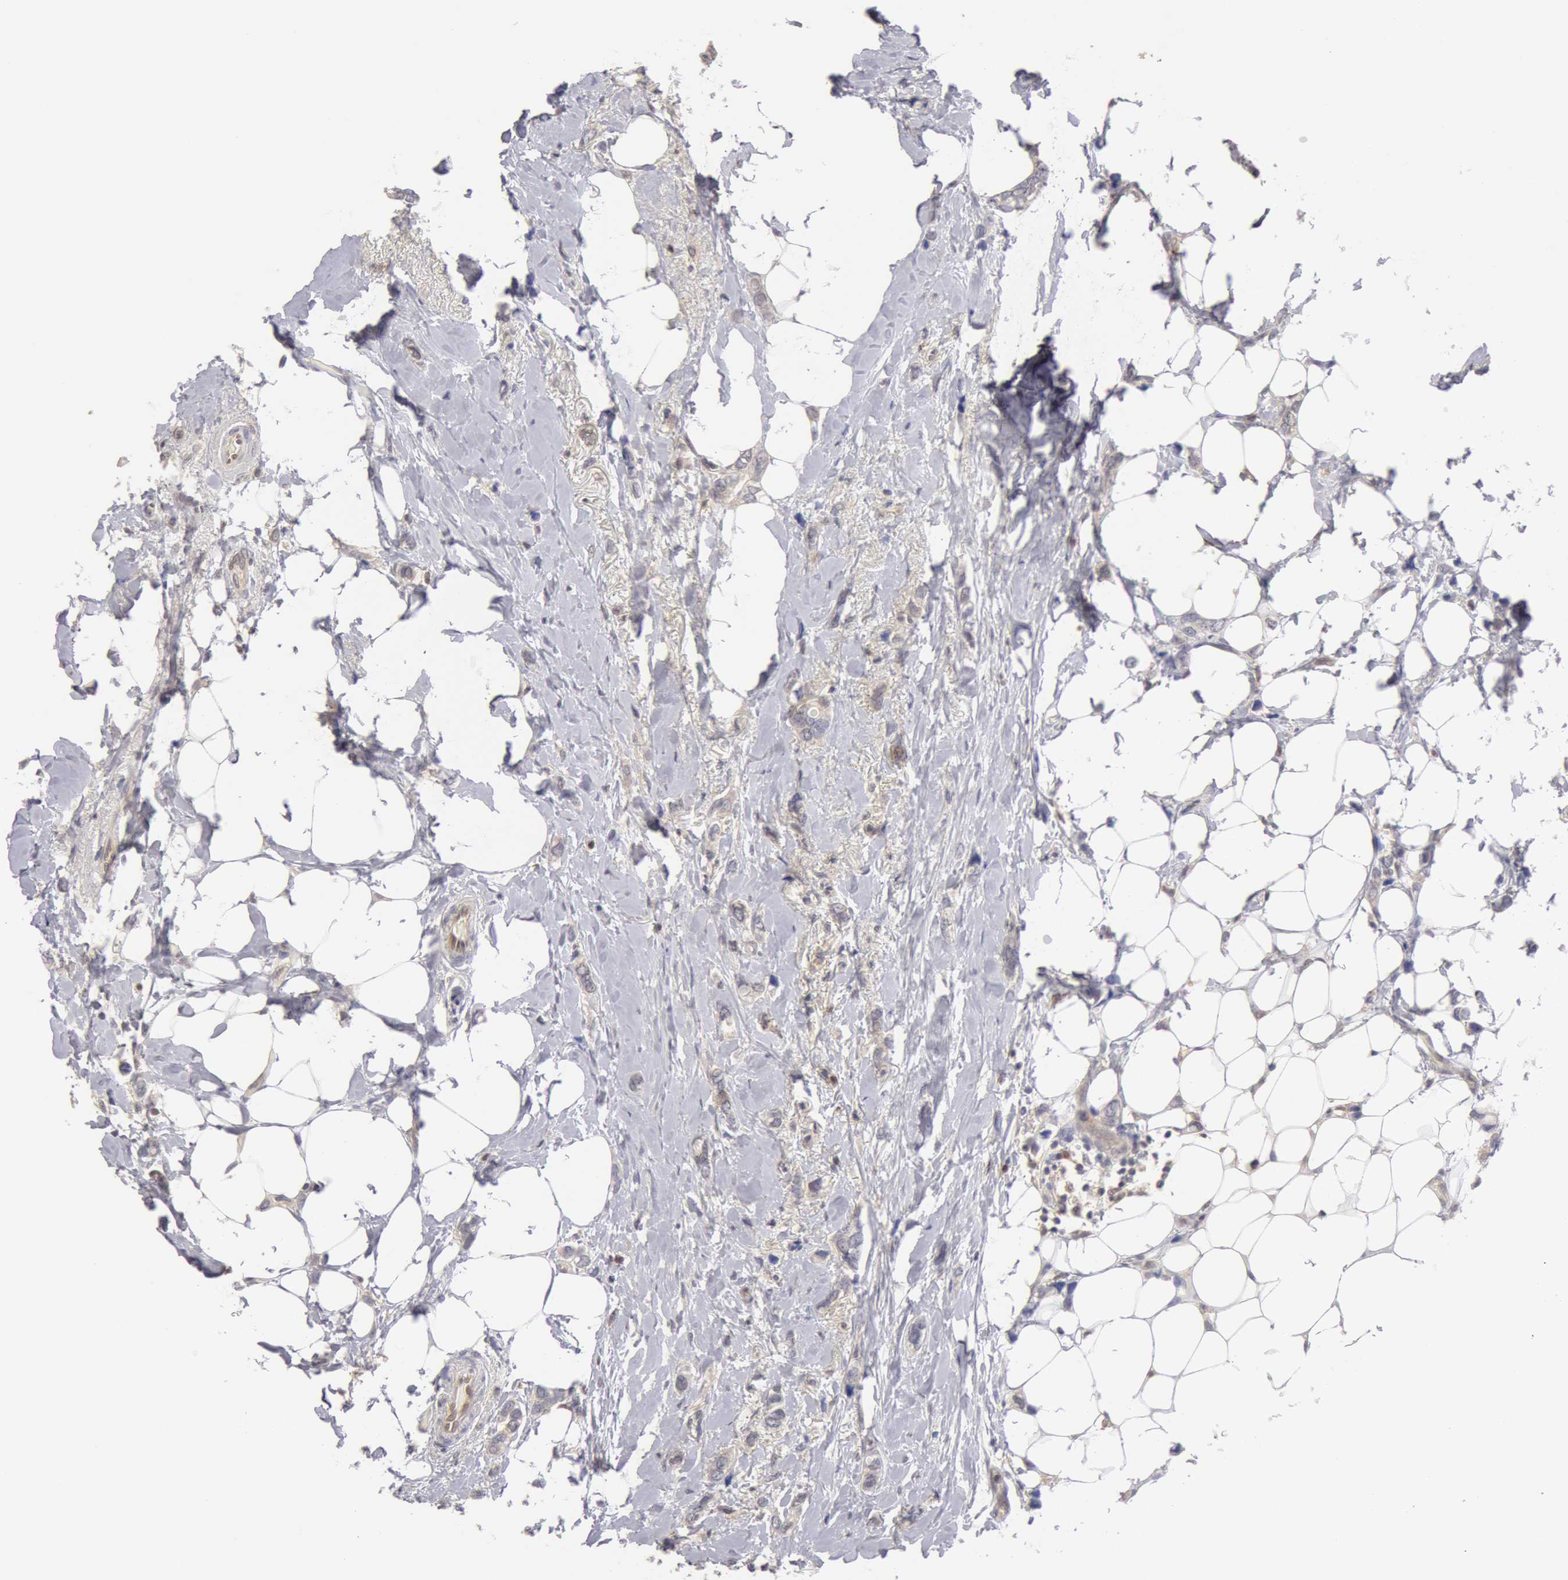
{"staining": {"intensity": "negative", "quantity": "none", "location": "none"}, "tissue": "breast cancer", "cell_type": "Tumor cells", "image_type": "cancer", "snomed": [{"axis": "morphology", "description": "Duct carcinoma"}, {"axis": "topography", "description": "Breast"}], "caption": "The micrograph displays no significant staining in tumor cells of breast cancer (invasive ductal carcinoma). (Brightfield microscopy of DAB (3,3'-diaminobenzidine) immunohistochemistry at high magnification).", "gene": "TXNRD1", "patient": {"sex": "female", "age": 72}}